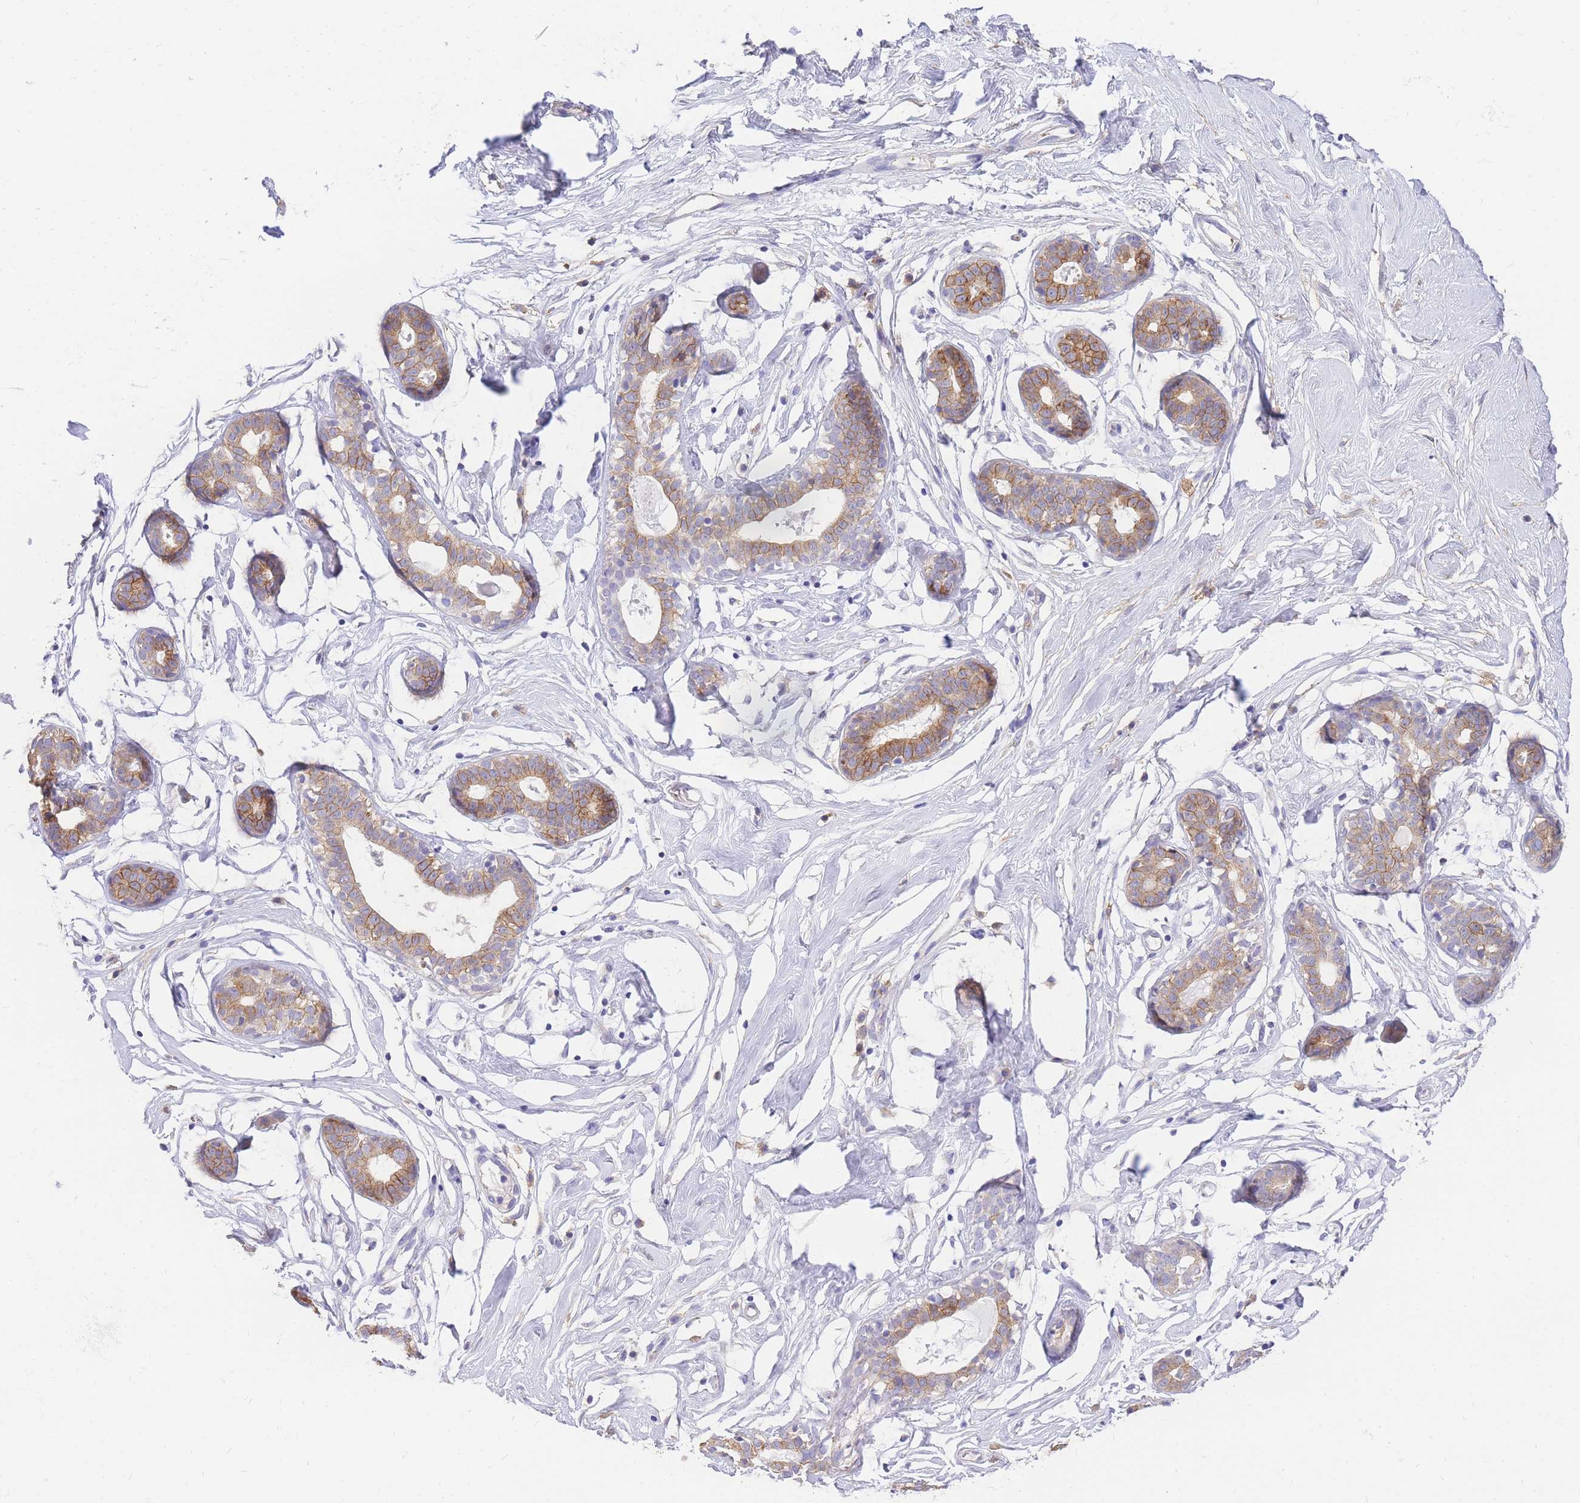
{"staining": {"intensity": "negative", "quantity": "none", "location": "none"}, "tissue": "breast", "cell_type": "Adipocytes", "image_type": "normal", "snomed": [{"axis": "morphology", "description": "Normal tissue, NOS"}, {"axis": "morphology", "description": "Adenoma, NOS"}, {"axis": "topography", "description": "Breast"}], "caption": "Breast stained for a protein using immunohistochemistry demonstrates no staining adipocytes.", "gene": "C2orf88", "patient": {"sex": "female", "age": 23}}